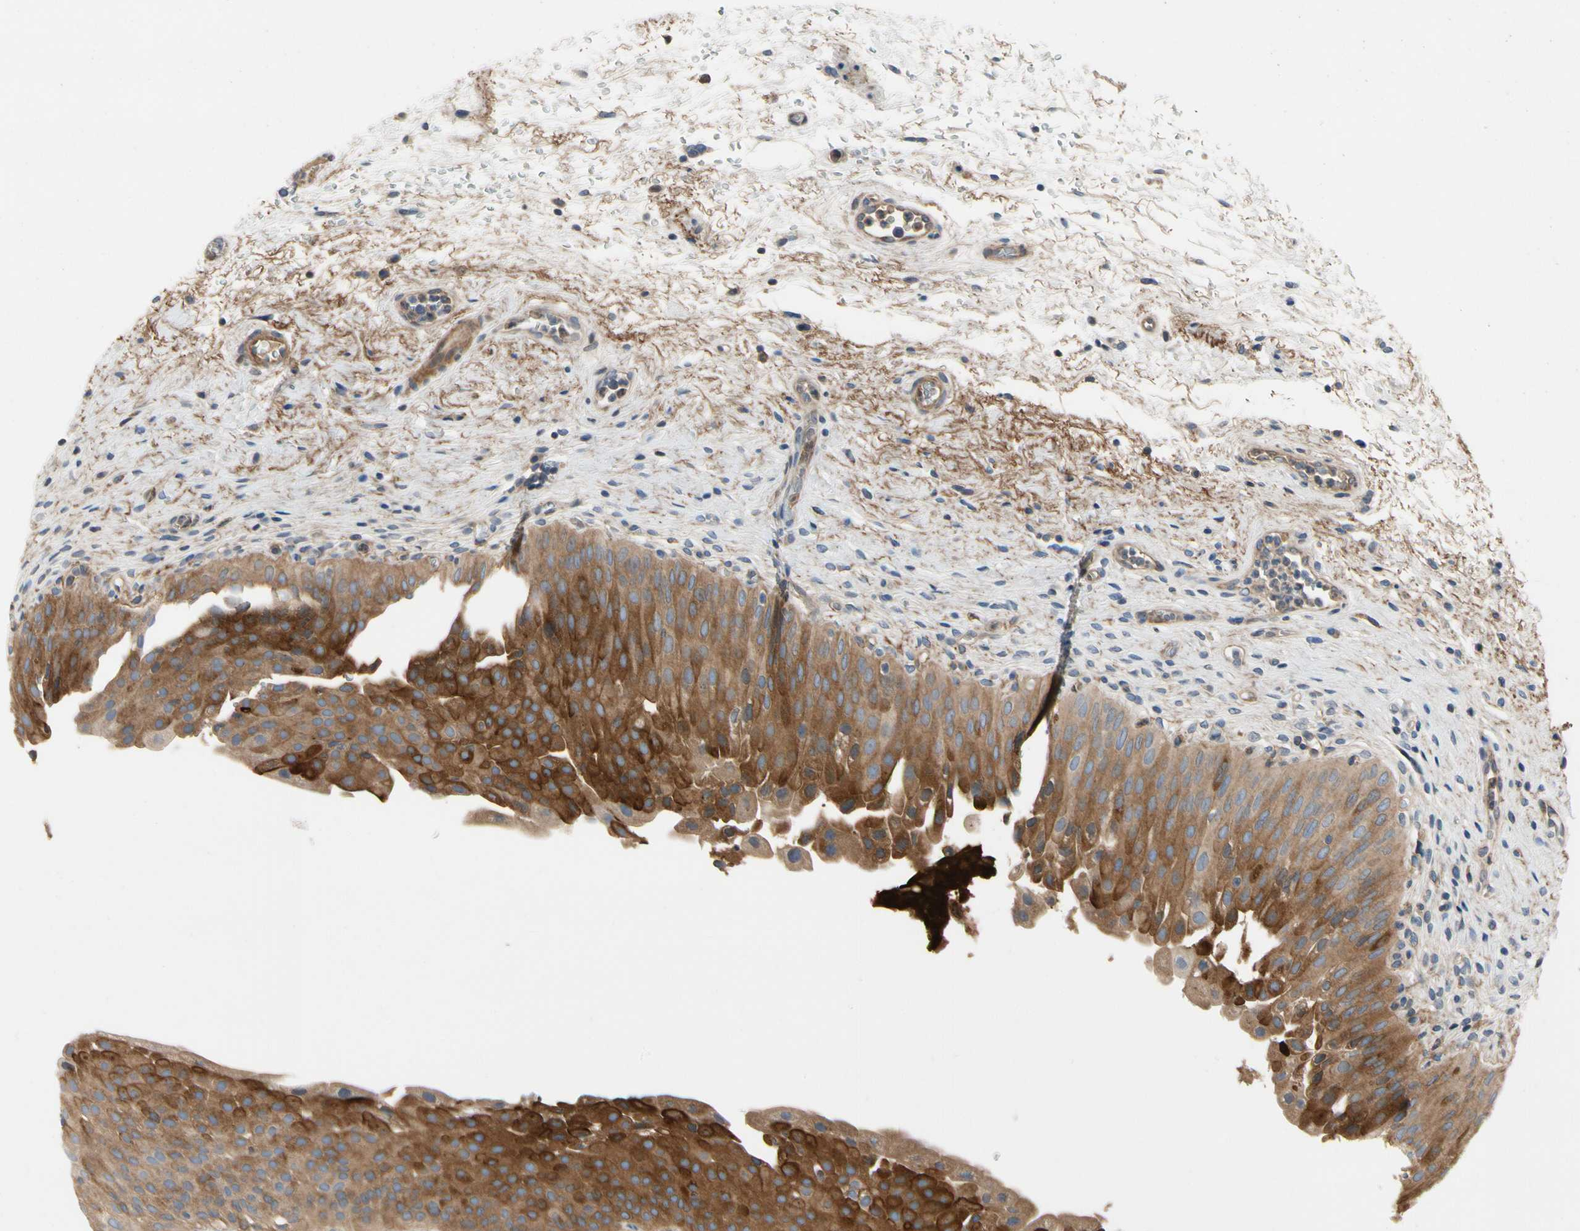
{"staining": {"intensity": "strong", "quantity": ">75%", "location": "cytoplasmic/membranous"}, "tissue": "urinary bladder", "cell_type": "Urothelial cells", "image_type": "normal", "snomed": [{"axis": "morphology", "description": "Normal tissue, NOS"}, {"axis": "morphology", "description": "Urothelial carcinoma, High grade"}, {"axis": "topography", "description": "Urinary bladder"}], "caption": "Urinary bladder stained with a brown dye reveals strong cytoplasmic/membranous positive staining in about >75% of urothelial cells.", "gene": "CRTAC1", "patient": {"sex": "male", "age": 46}}